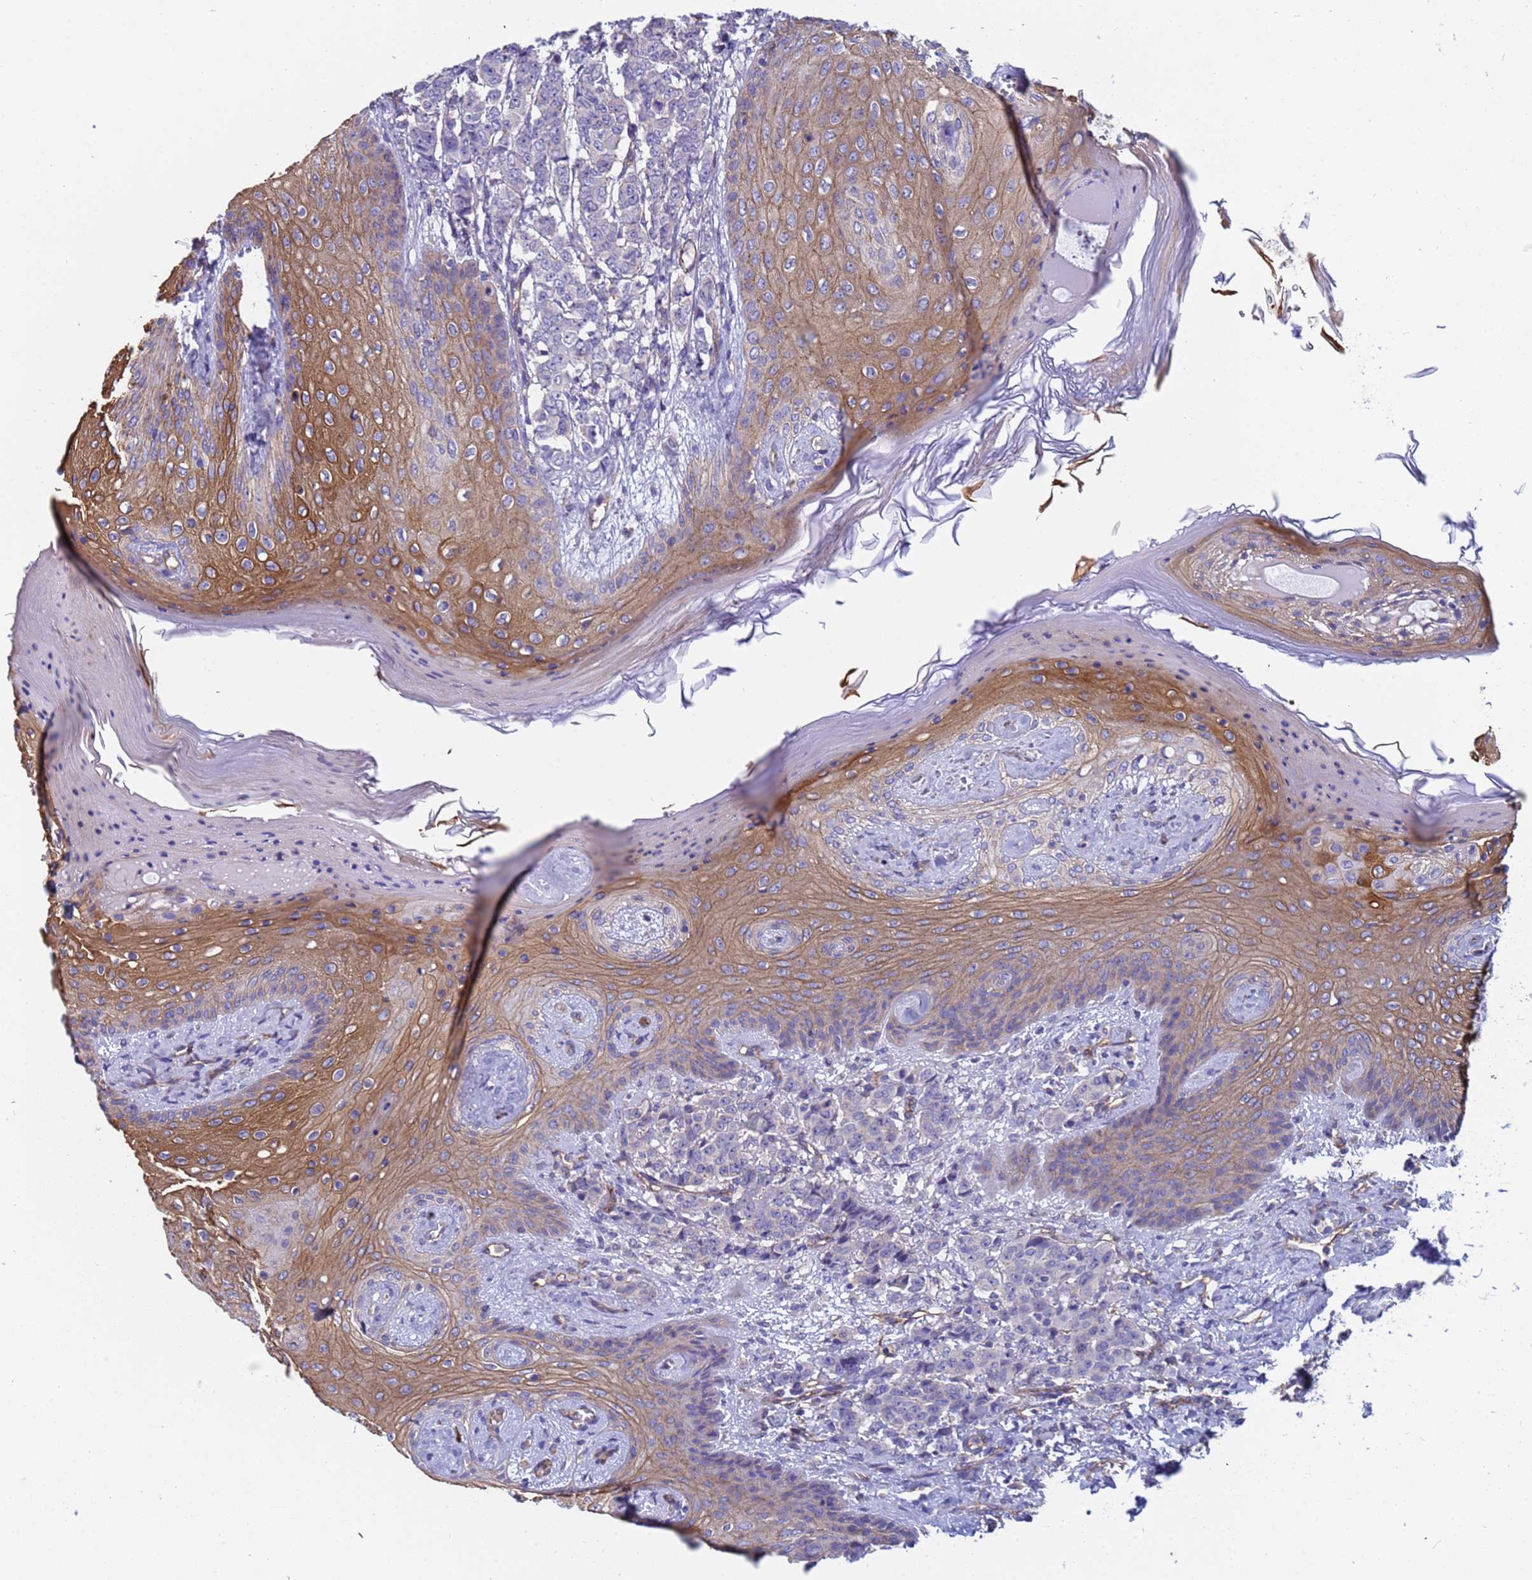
{"staining": {"intensity": "negative", "quantity": "none", "location": "none"}, "tissue": "breast cancer", "cell_type": "Tumor cells", "image_type": "cancer", "snomed": [{"axis": "morphology", "description": "Duct carcinoma"}, {"axis": "topography", "description": "Breast"}], "caption": "This is an immunohistochemistry photomicrograph of human breast cancer (infiltrating ductal carcinoma). There is no staining in tumor cells.", "gene": "ZNF248", "patient": {"sex": "female", "age": 40}}